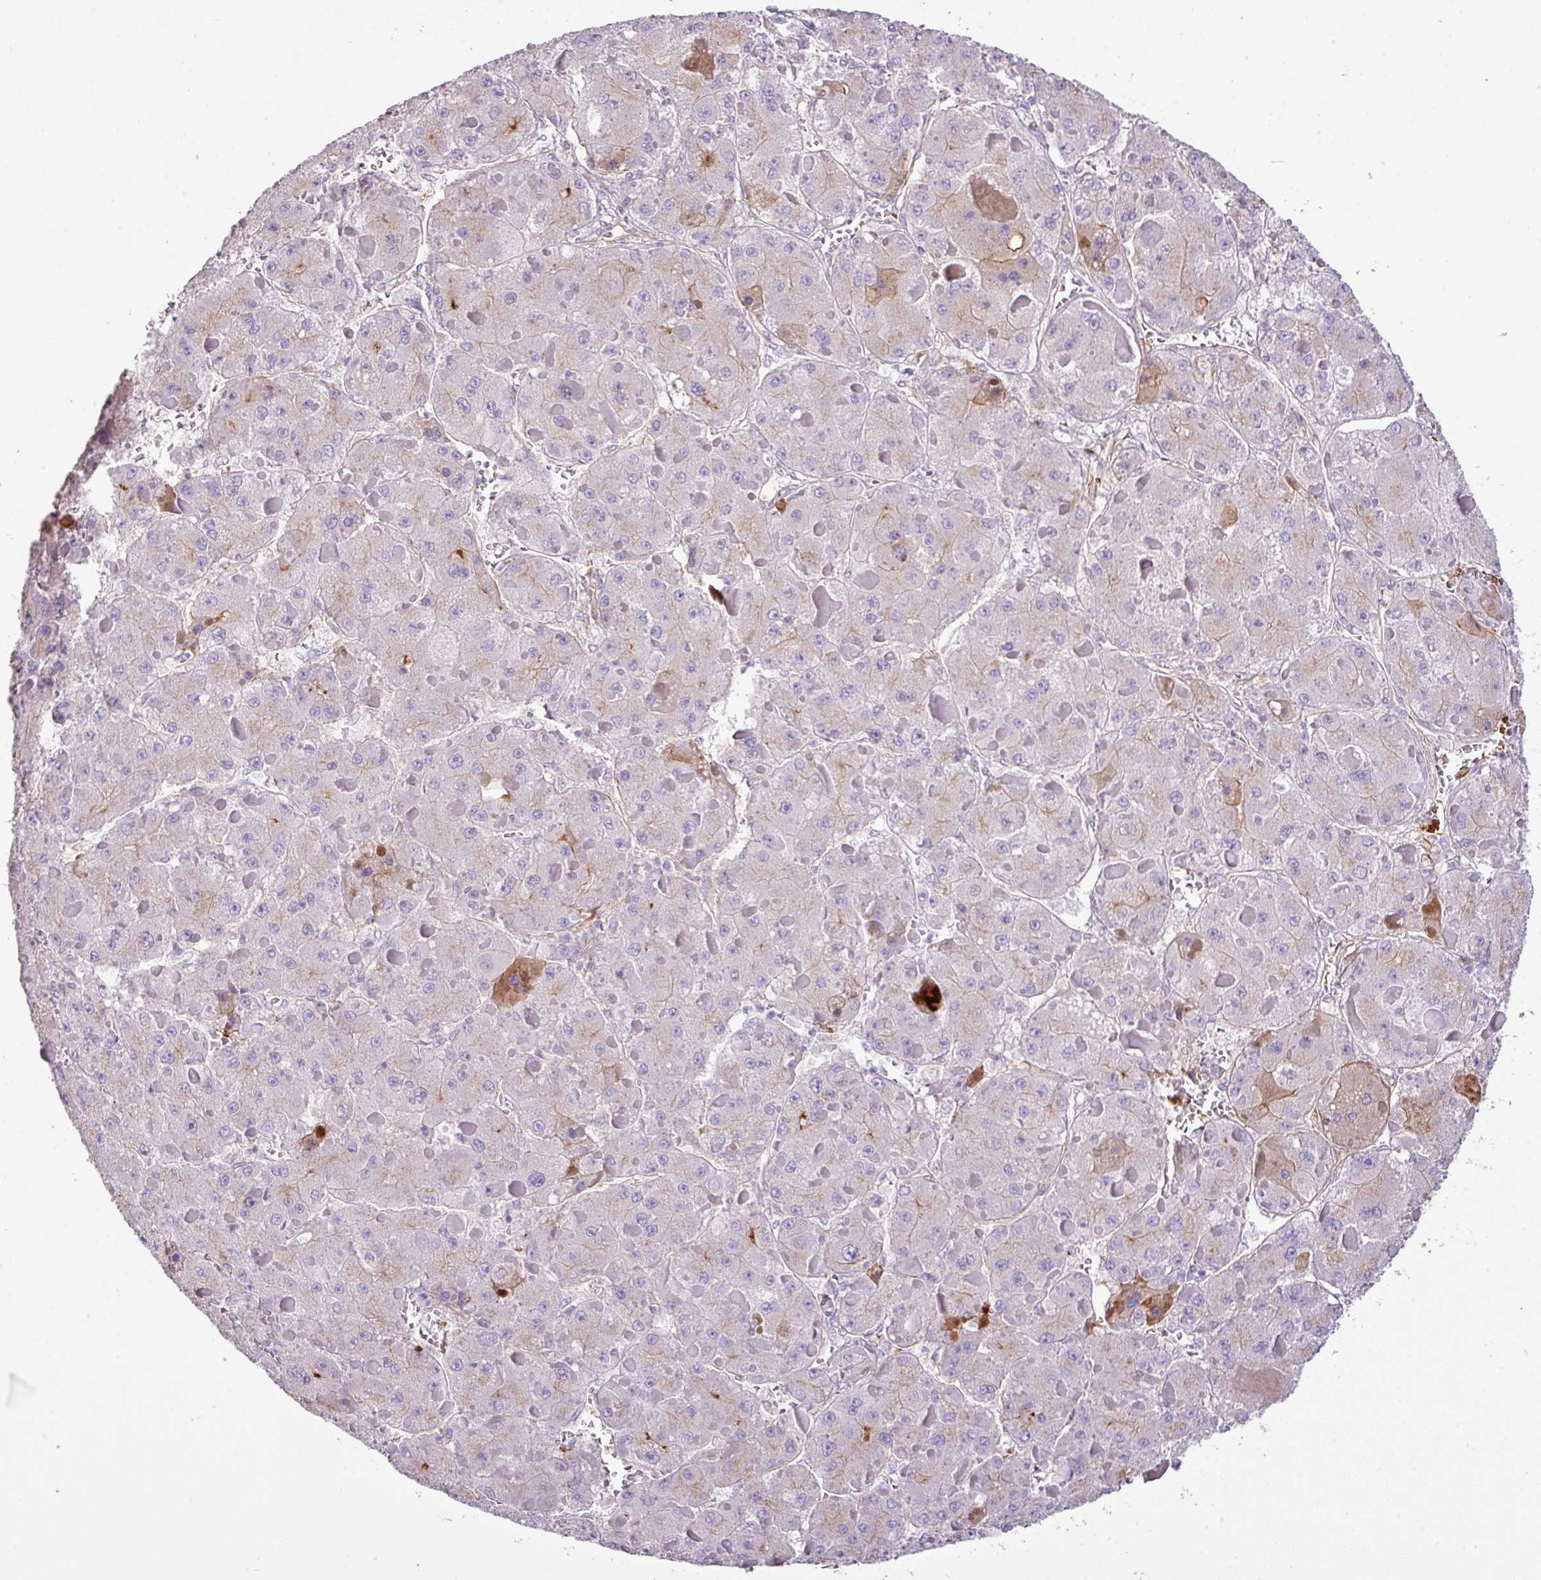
{"staining": {"intensity": "moderate", "quantity": "<25%", "location": "cytoplasmic/membranous"}, "tissue": "liver cancer", "cell_type": "Tumor cells", "image_type": "cancer", "snomed": [{"axis": "morphology", "description": "Carcinoma, Hepatocellular, NOS"}, {"axis": "topography", "description": "Liver"}], "caption": "Human hepatocellular carcinoma (liver) stained for a protein (brown) demonstrates moderate cytoplasmic/membranous positive positivity in about <25% of tumor cells.", "gene": "CTXN2", "patient": {"sex": "female", "age": 73}}